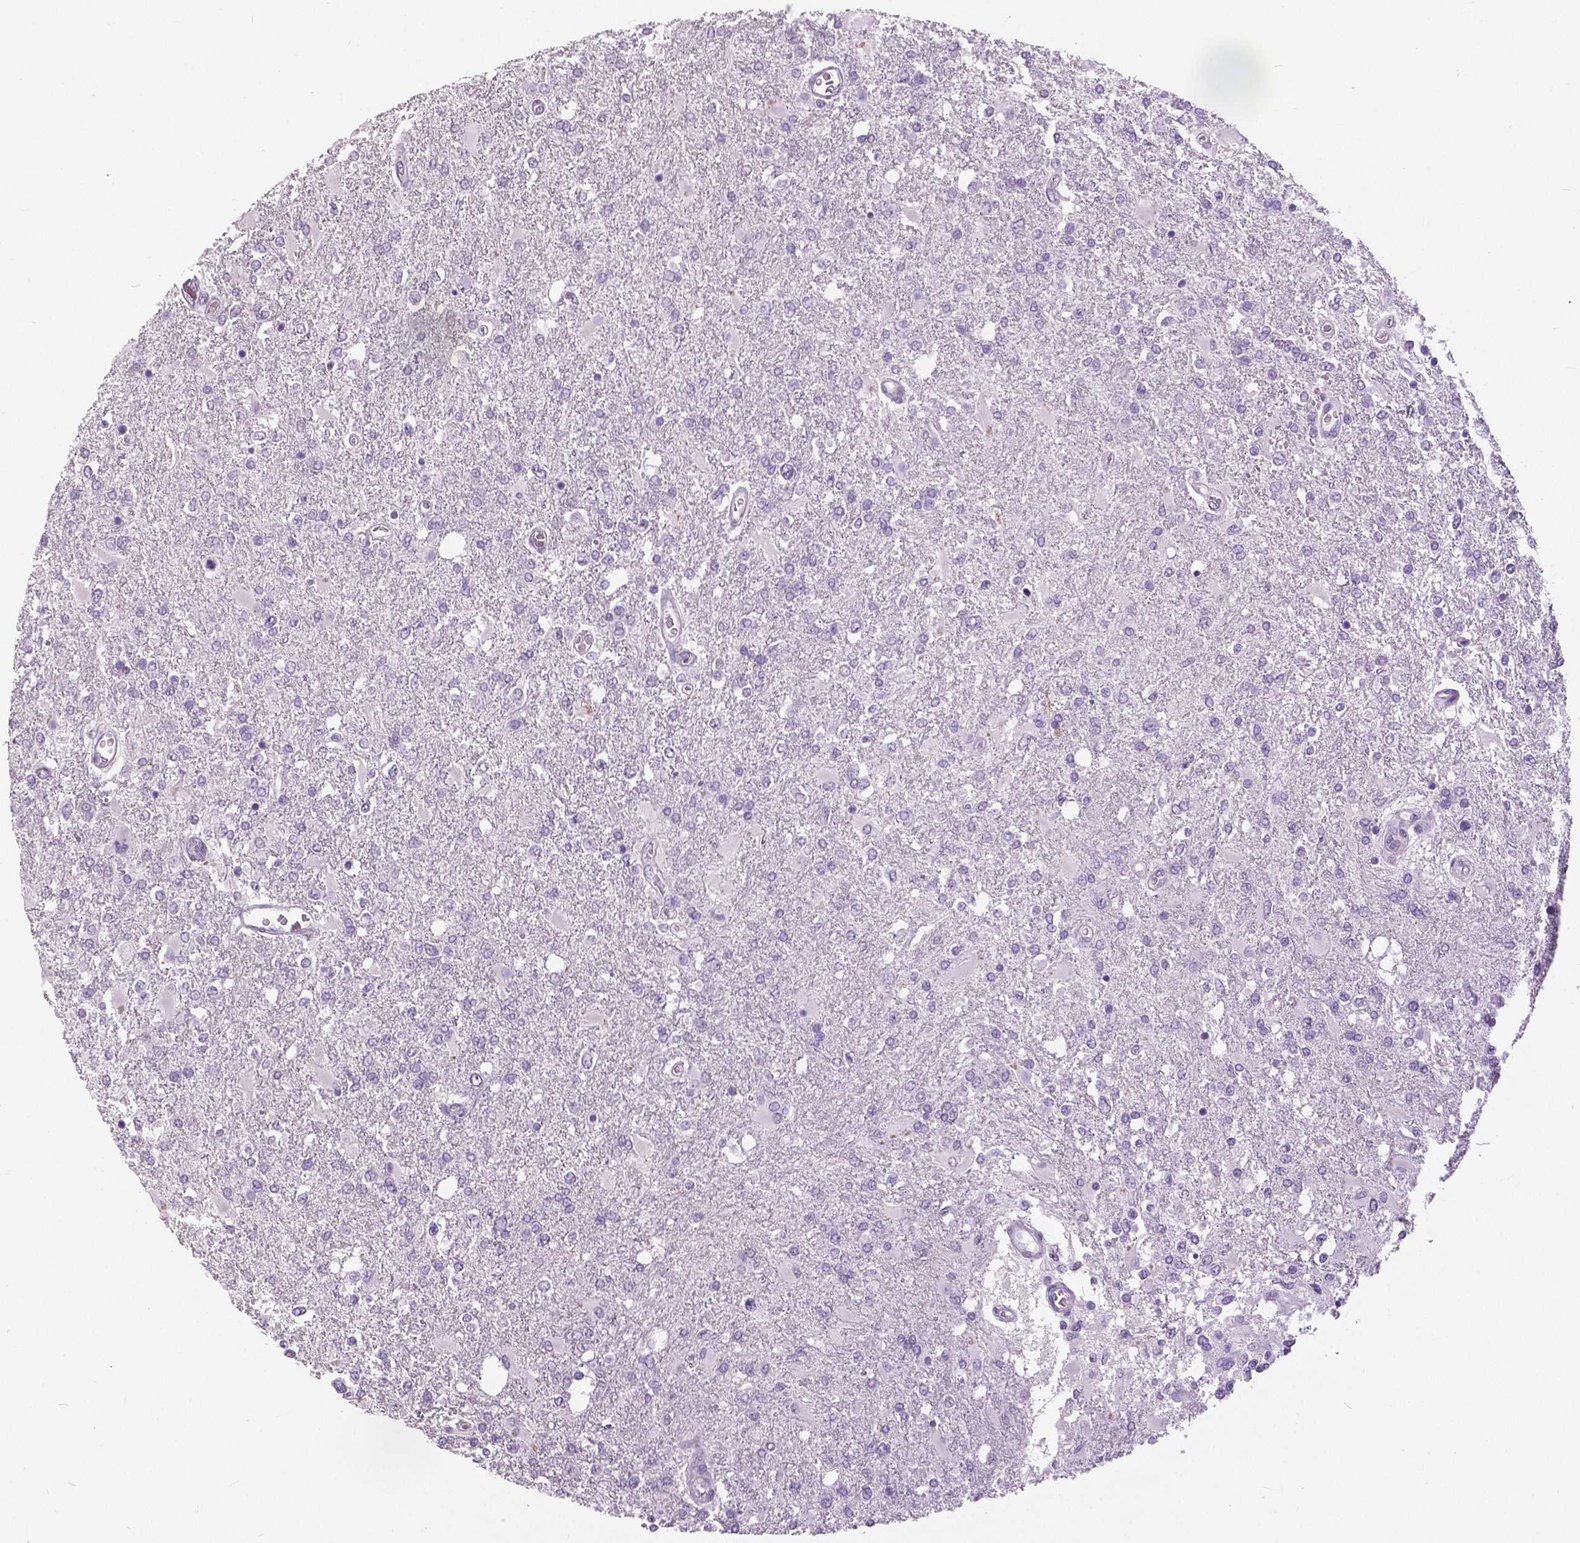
{"staining": {"intensity": "negative", "quantity": "none", "location": "none"}, "tissue": "glioma", "cell_type": "Tumor cells", "image_type": "cancer", "snomed": [{"axis": "morphology", "description": "Glioma, malignant, High grade"}, {"axis": "topography", "description": "Cerebral cortex"}], "caption": "An immunohistochemistry image of glioma is shown. There is no staining in tumor cells of glioma. Brightfield microscopy of immunohistochemistry stained with DAB (3,3'-diaminobenzidine) (brown) and hematoxylin (blue), captured at high magnification.", "gene": "GRIN2A", "patient": {"sex": "male", "age": 79}}